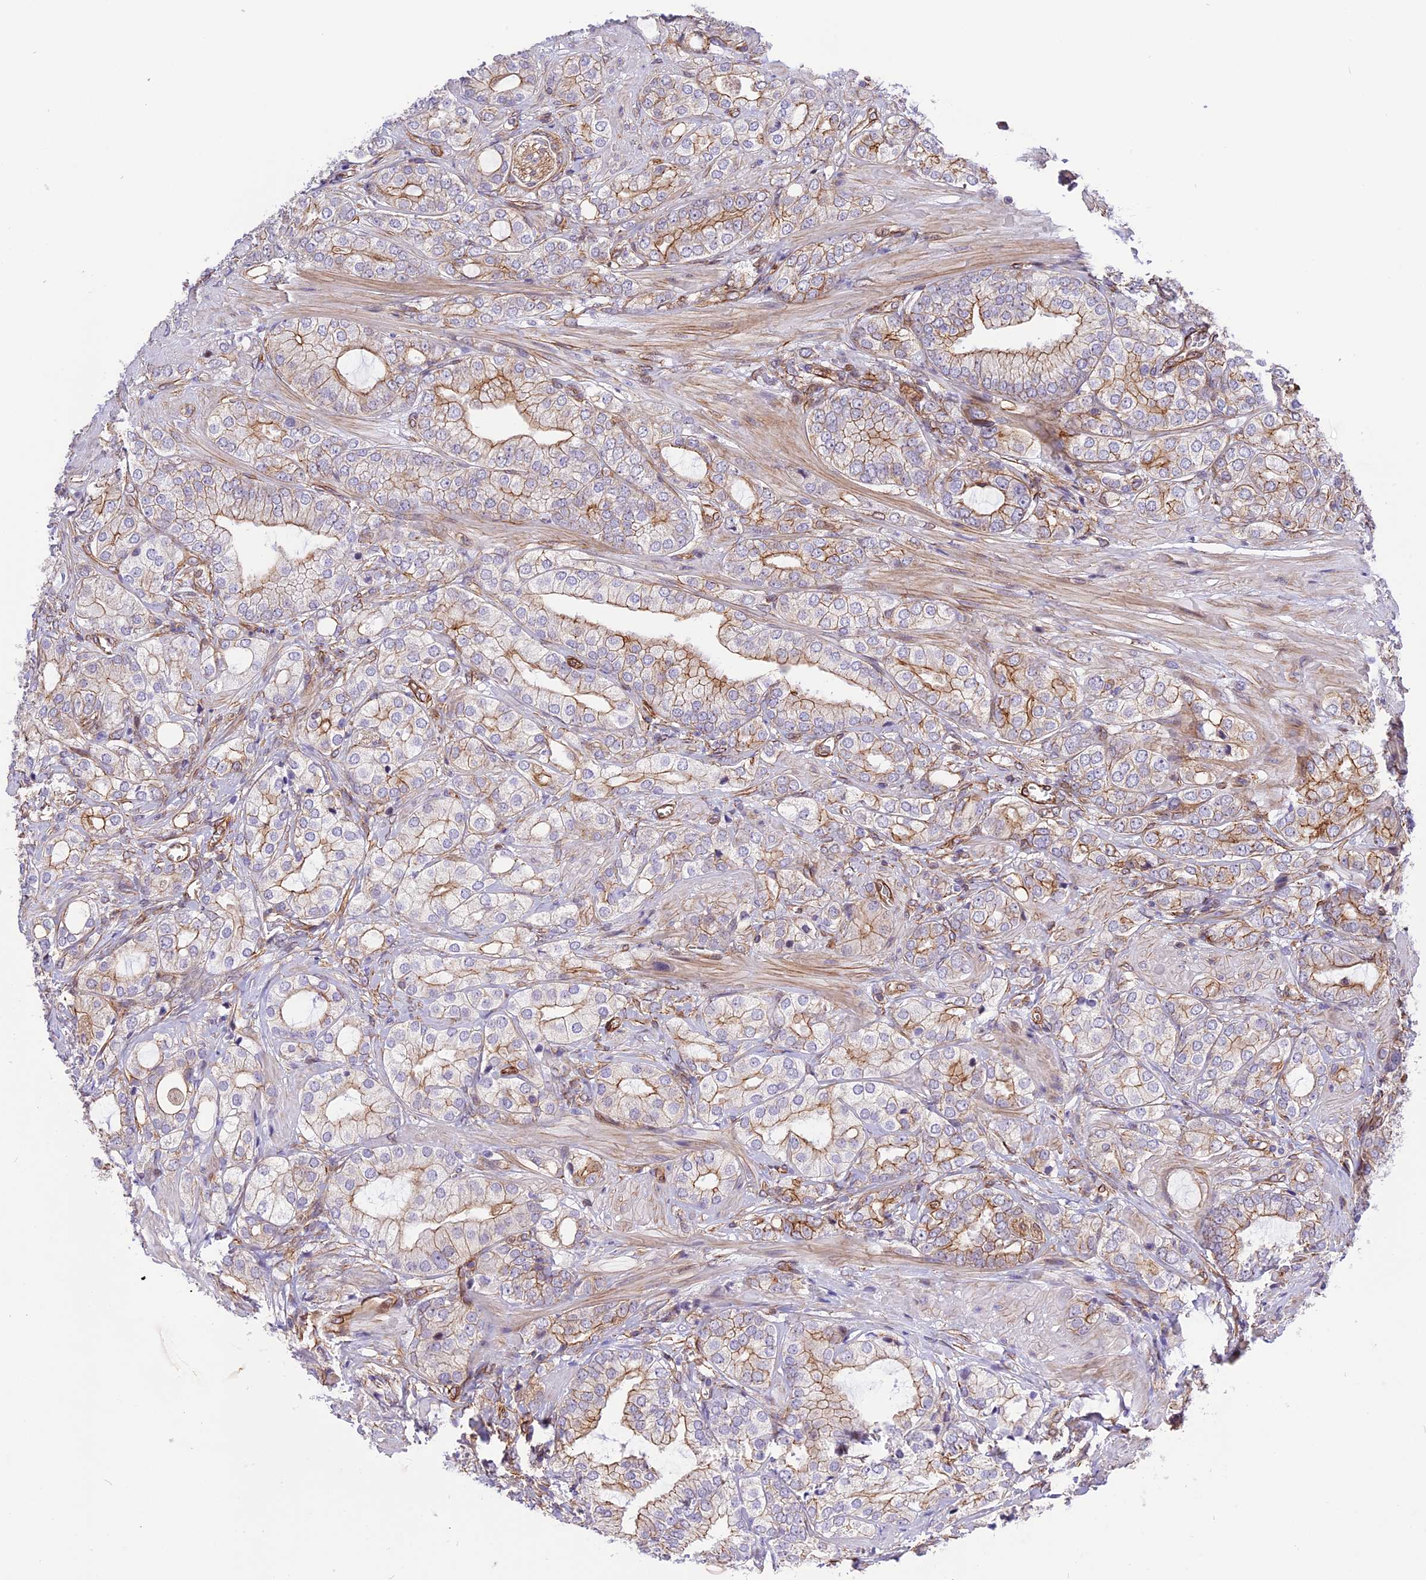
{"staining": {"intensity": "moderate", "quantity": "25%-75%", "location": "cytoplasmic/membranous"}, "tissue": "prostate cancer", "cell_type": "Tumor cells", "image_type": "cancer", "snomed": [{"axis": "morphology", "description": "Adenocarcinoma, High grade"}, {"axis": "topography", "description": "Prostate"}], "caption": "There is medium levels of moderate cytoplasmic/membranous positivity in tumor cells of adenocarcinoma (high-grade) (prostate), as demonstrated by immunohistochemical staining (brown color).", "gene": "R3HDM4", "patient": {"sex": "male", "age": 50}}